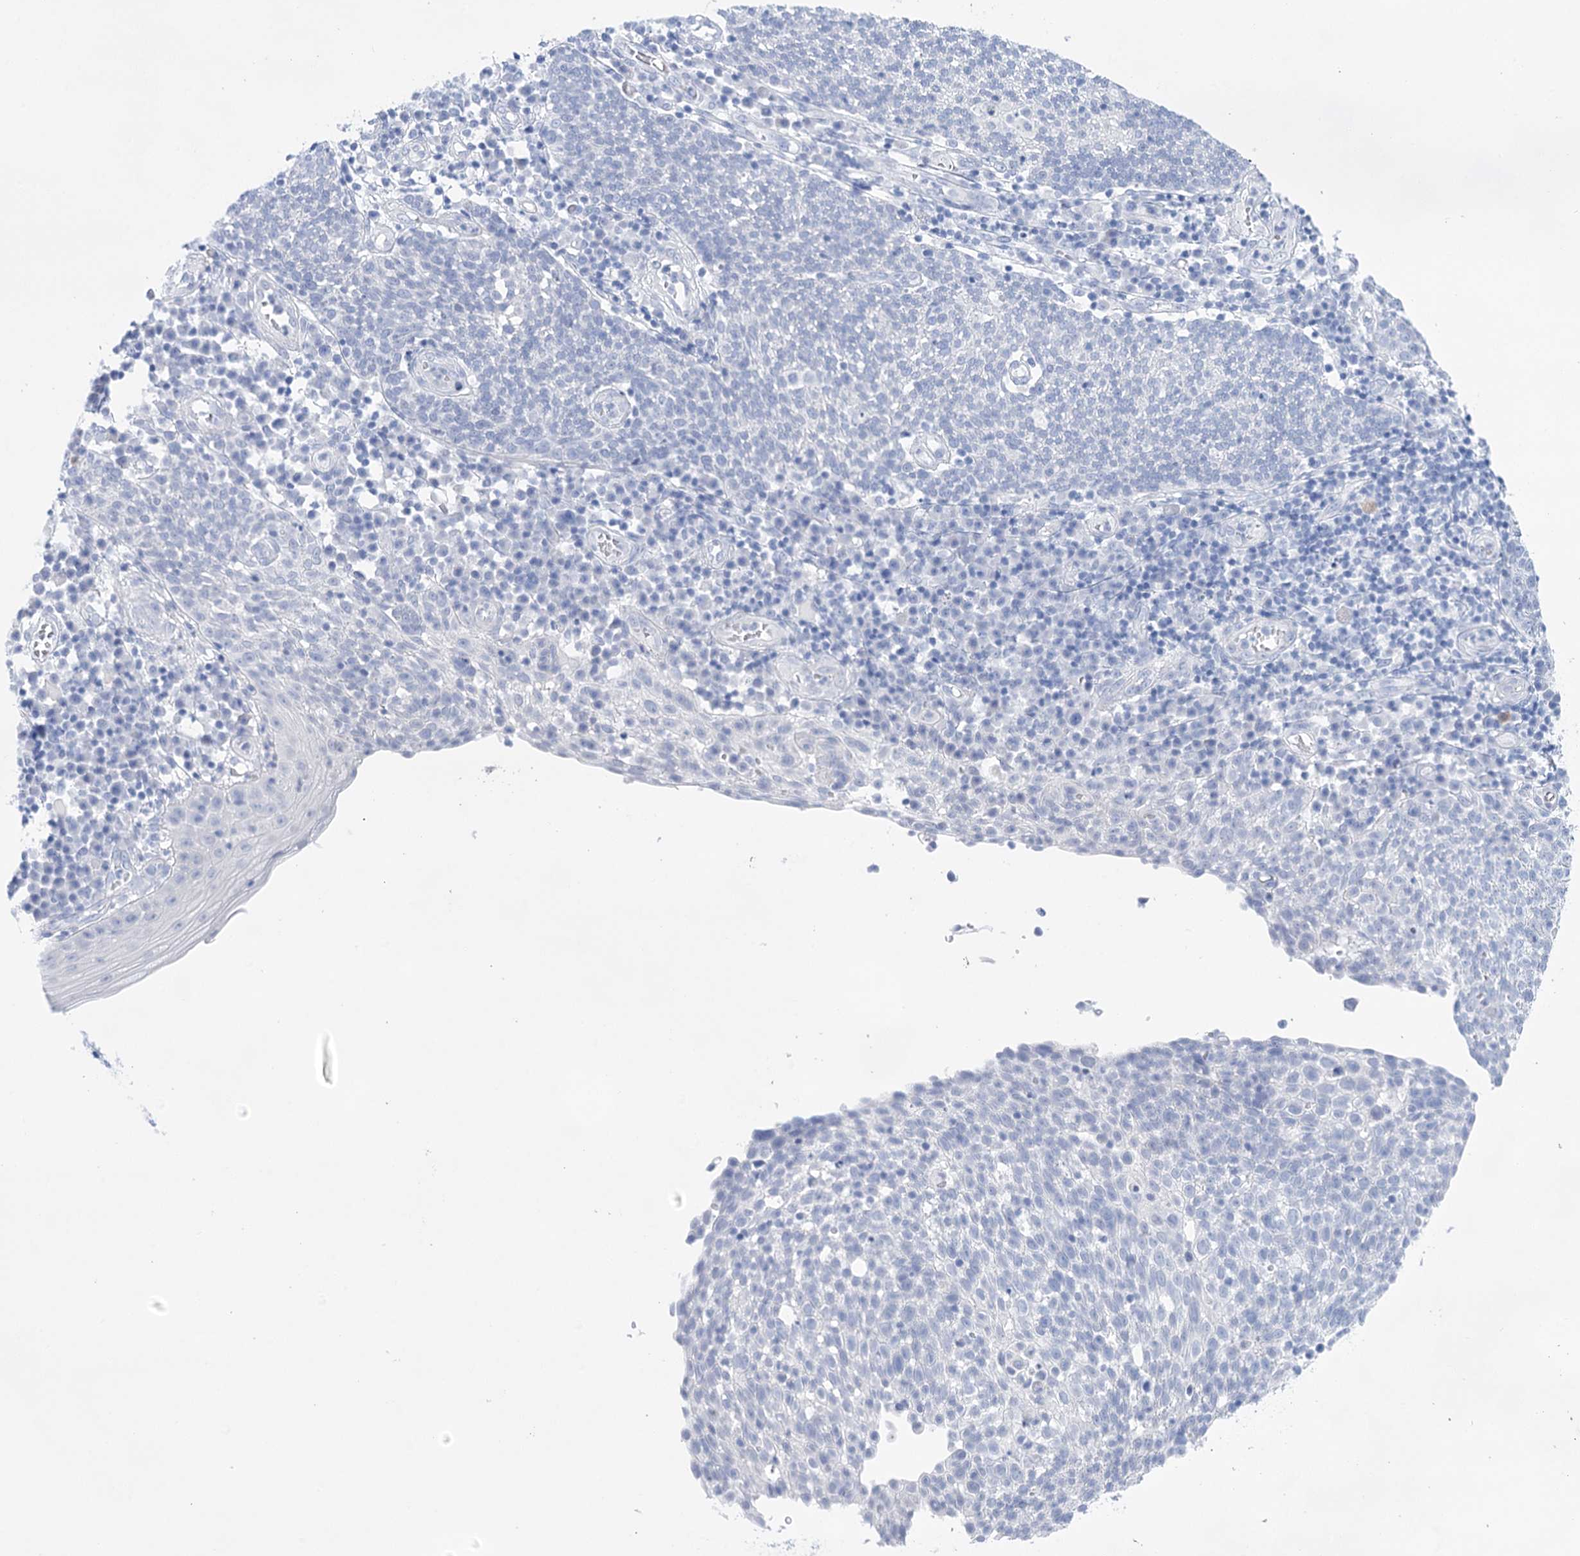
{"staining": {"intensity": "negative", "quantity": "none", "location": "none"}, "tissue": "cervical cancer", "cell_type": "Tumor cells", "image_type": "cancer", "snomed": [{"axis": "morphology", "description": "Squamous cell carcinoma, NOS"}, {"axis": "topography", "description": "Cervix"}], "caption": "DAB immunohistochemical staining of squamous cell carcinoma (cervical) exhibits no significant staining in tumor cells.", "gene": "LALBA", "patient": {"sex": "female", "age": 34}}